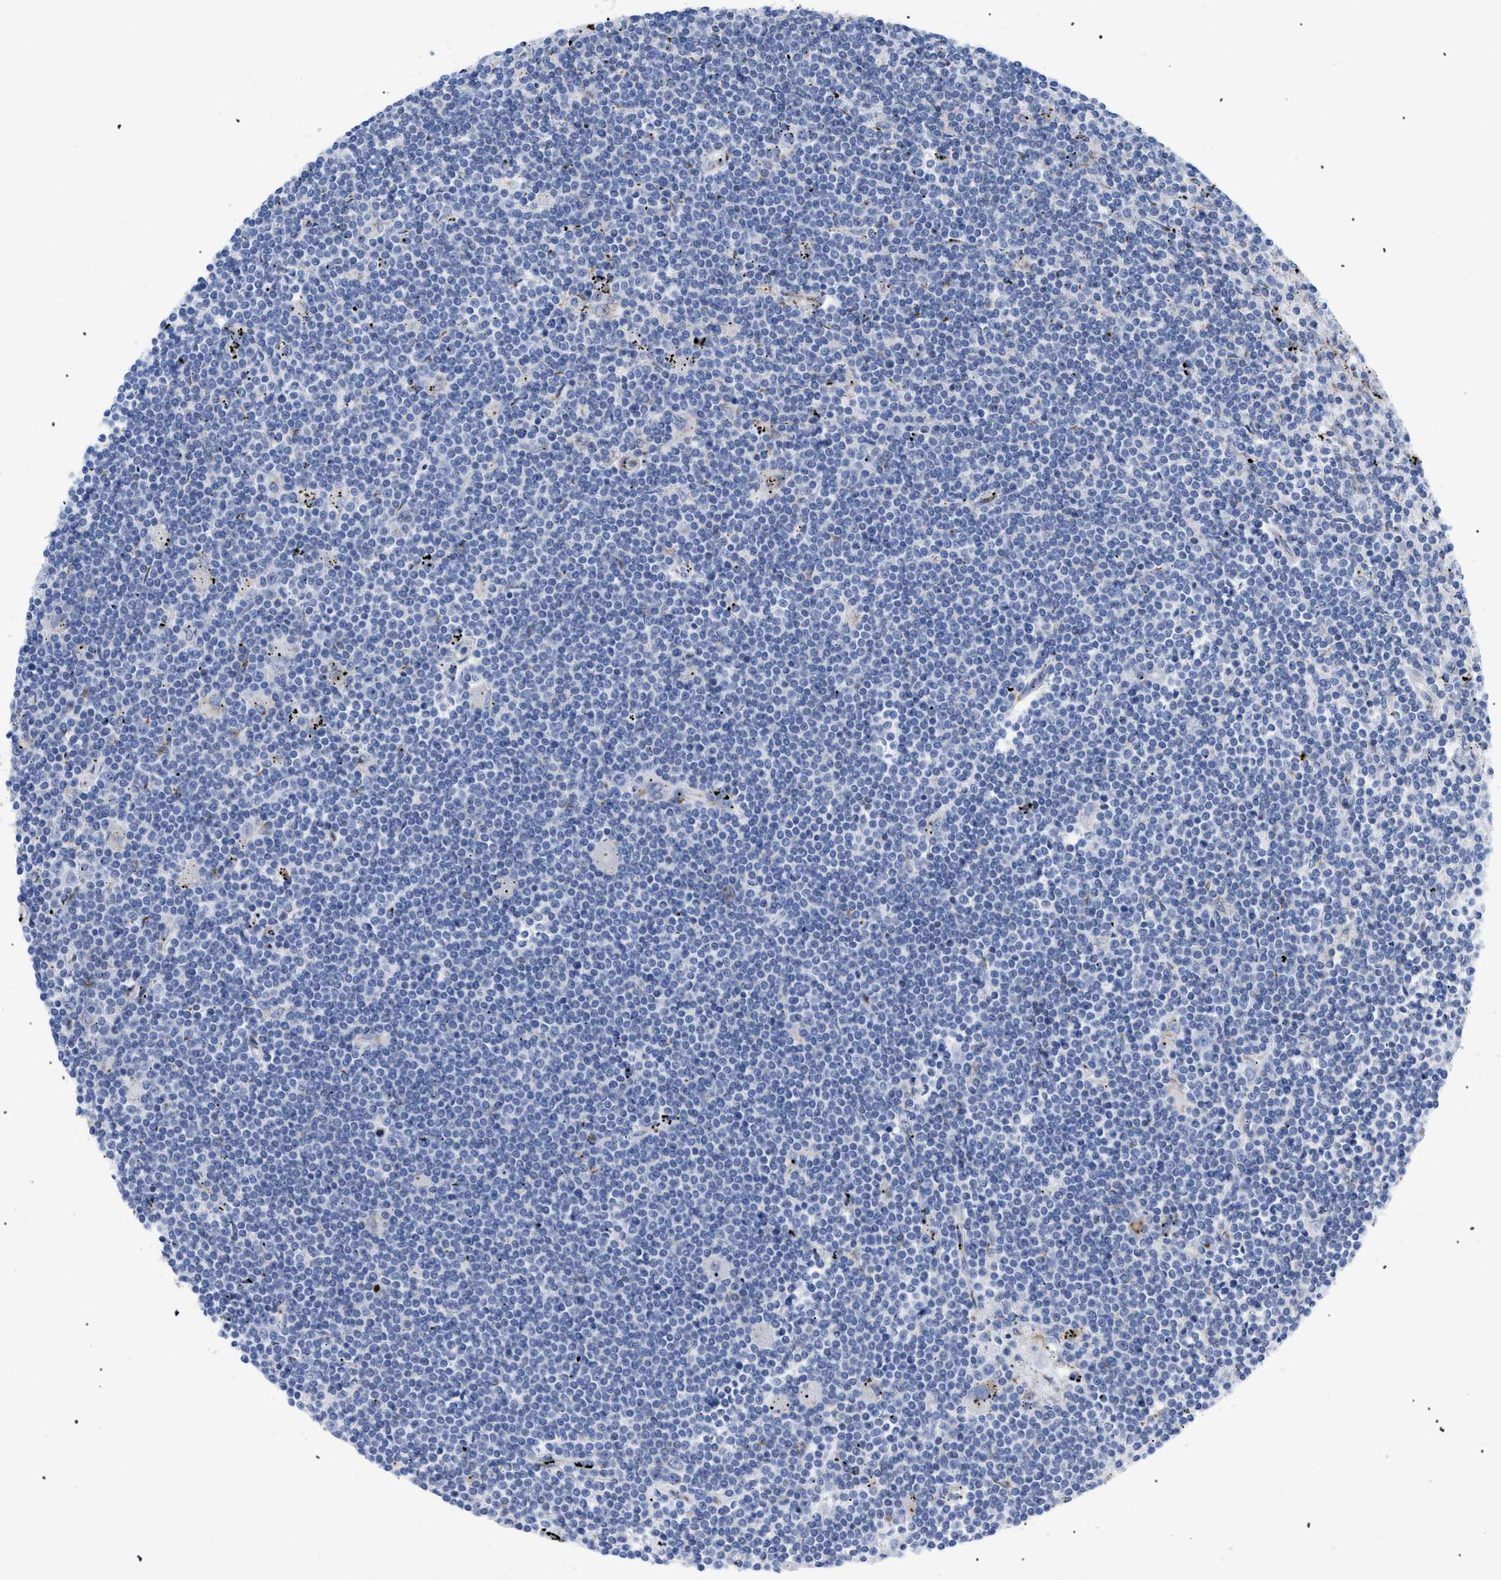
{"staining": {"intensity": "negative", "quantity": "none", "location": "none"}, "tissue": "lymphoma", "cell_type": "Tumor cells", "image_type": "cancer", "snomed": [{"axis": "morphology", "description": "Malignant lymphoma, non-Hodgkin's type, Low grade"}, {"axis": "topography", "description": "Spleen"}], "caption": "Tumor cells show no significant protein expression in low-grade malignant lymphoma, non-Hodgkin's type.", "gene": "TMEM17", "patient": {"sex": "male", "age": 76}}